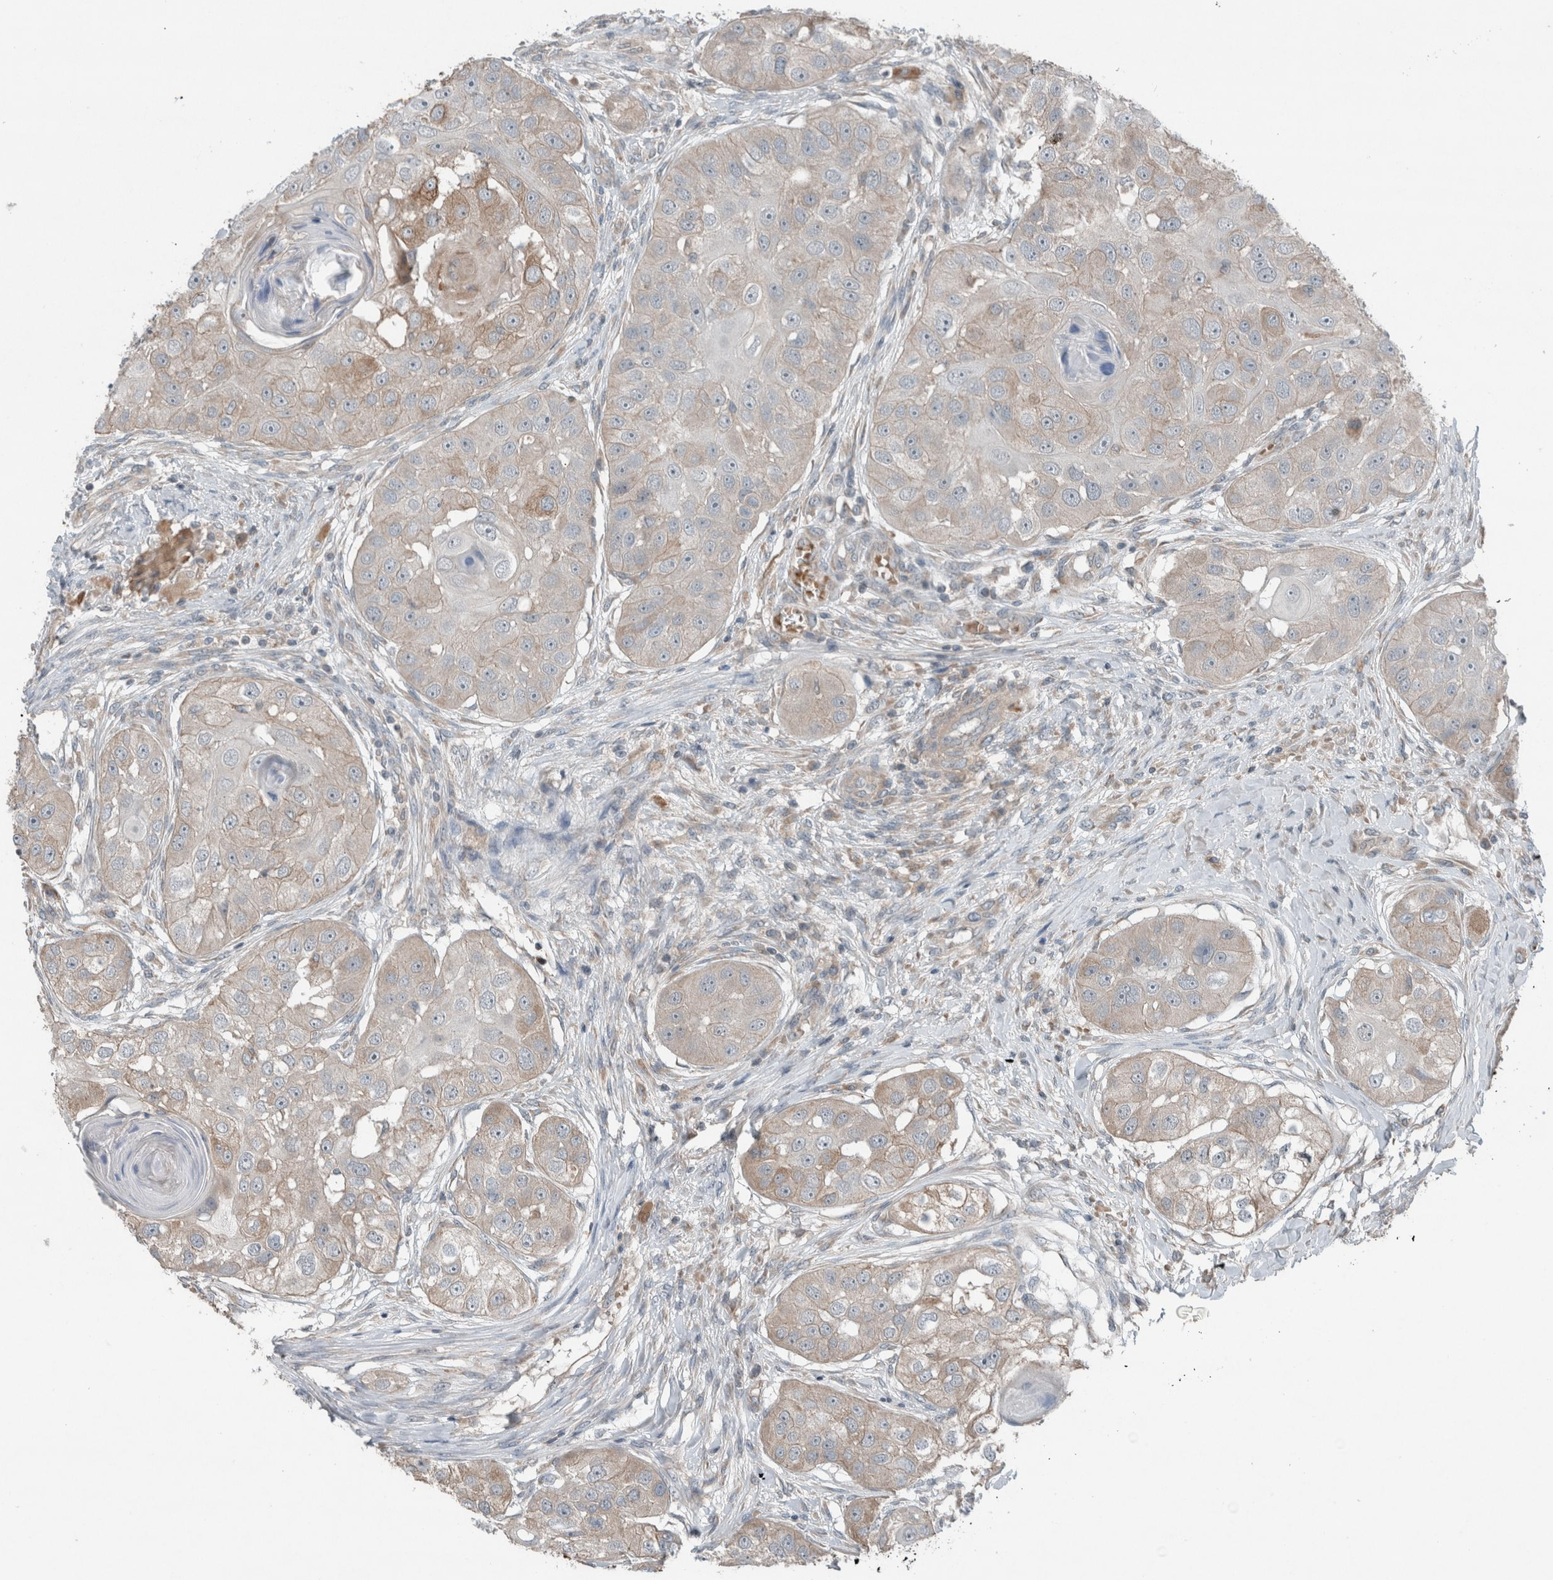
{"staining": {"intensity": "moderate", "quantity": "<25%", "location": "cytoplasmic/membranous"}, "tissue": "head and neck cancer", "cell_type": "Tumor cells", "image_type": "cancer", "snomed": [{"axis": "morphology", "description": "Normal tissue, NOS"}, {"axis": "morphology", "description": "Squamous cell carcinoma, NOS"}, {"axis": "topography", "description": "Skeletal muscle"}, {"axis": "topography", "description": "Head-Neck"}], "caption": "High-power microscopy captured an immunohistochemistry histopathology image of head and neck cancer (squamous cell carcinoma), revealing moderate cytoplasmic/membranous positivity in approximately <25% of tumor cells.", "gene": "JADE2", "patient": {"sex": "male", "age": 51}}